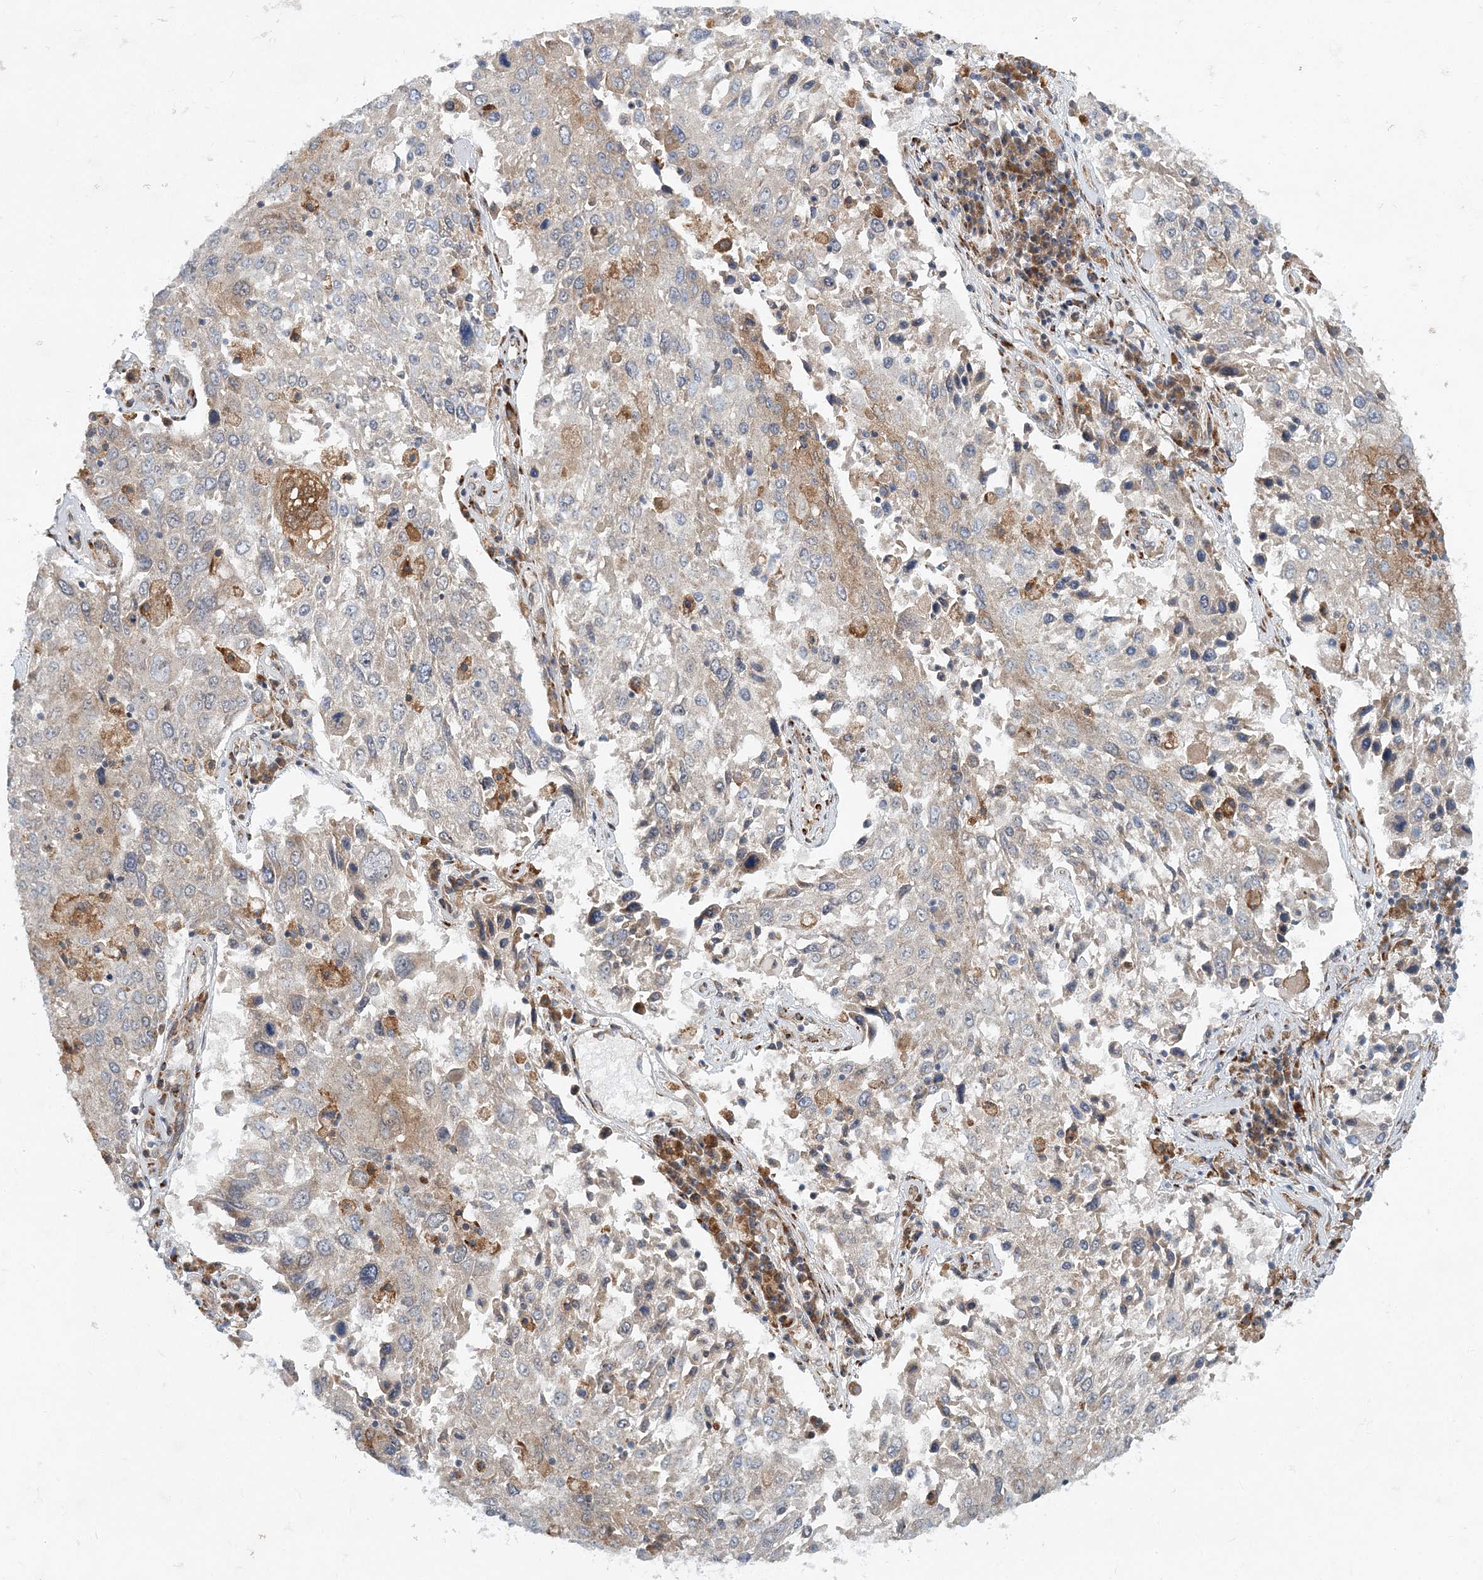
{"staining": {"intensity": "negative", "quantity": "none", "location": "none"}, "tissue": "lung cancer", "cell_type": "Tumor cells", "image_type": "cancer", "snomed": [{"axis": "morphology", "description": "Squamous cell carcinoma, NOS"}, {"axis": "topography", "description": "Lung"}], "caption": "Immunohistochemistry of squamous cell carcinoma (lung) reveals no expression in tumor cells.", "gene": "NBAS", "patient": {"sex": "male", "age": 65}}